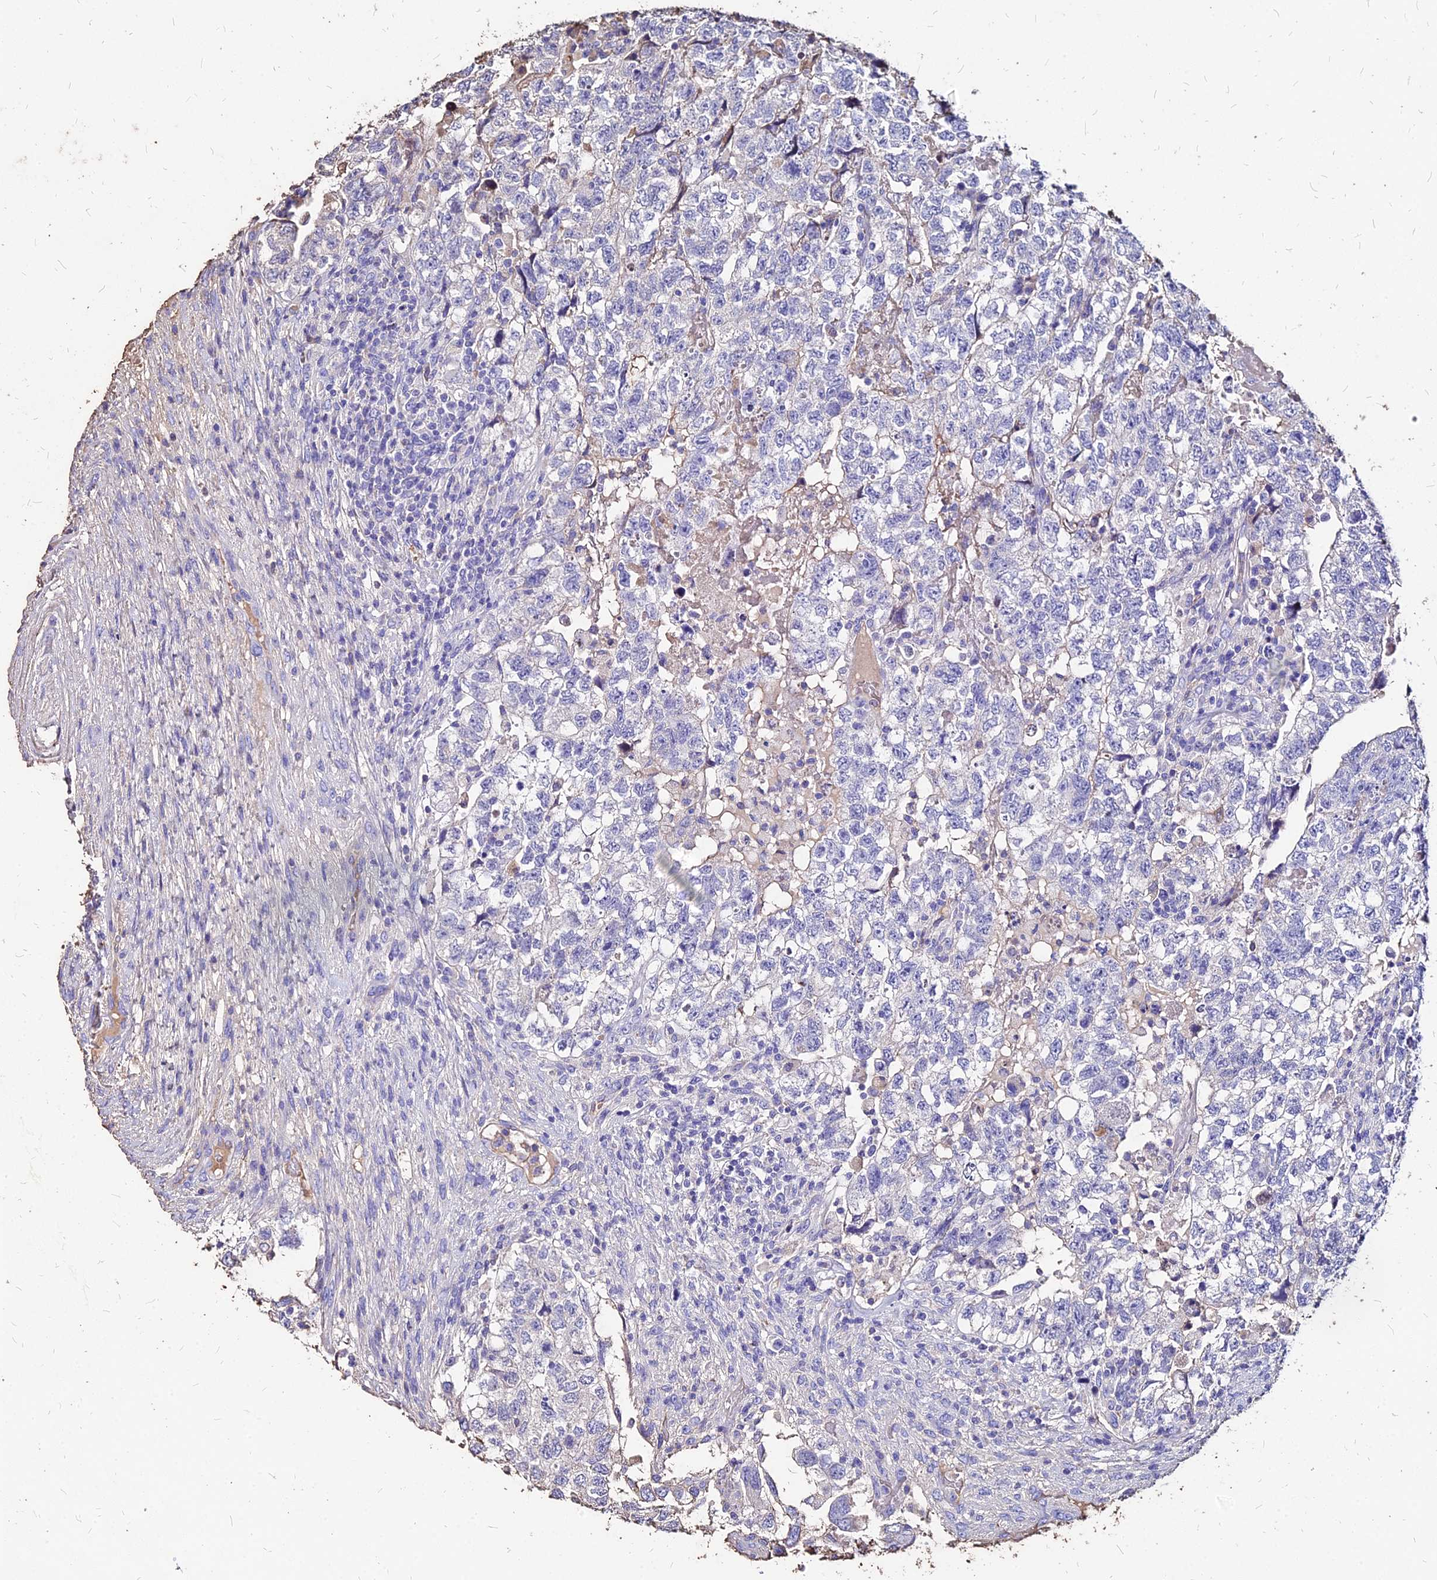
{"staining": {"intensity": "negative", "quantity": "none", "location": "none"}, "tissue": "testis cancer", "cell_type": "Tumor cells", "image_type": "cancer", "snomed": [{"axis": "morphology", "description": "Normal tissue, NOS"}, {"axis": "morphology", "description": "Carcinoma, Embryonal, NOS"}, {"axis": "topography", "description": "Testis"}], "caption": "IHC photomicrograph of testis embryonal carcinoma stained for a protein (brown), which displays no expression in tumor cells. The staining is performed using DAB (3,3'-diaminobenzidine) brown chromogen with nuclei counter-stained in using hematoxylin.", "gene": "NME5", "patient": {"sex": "male", "age": 36}}